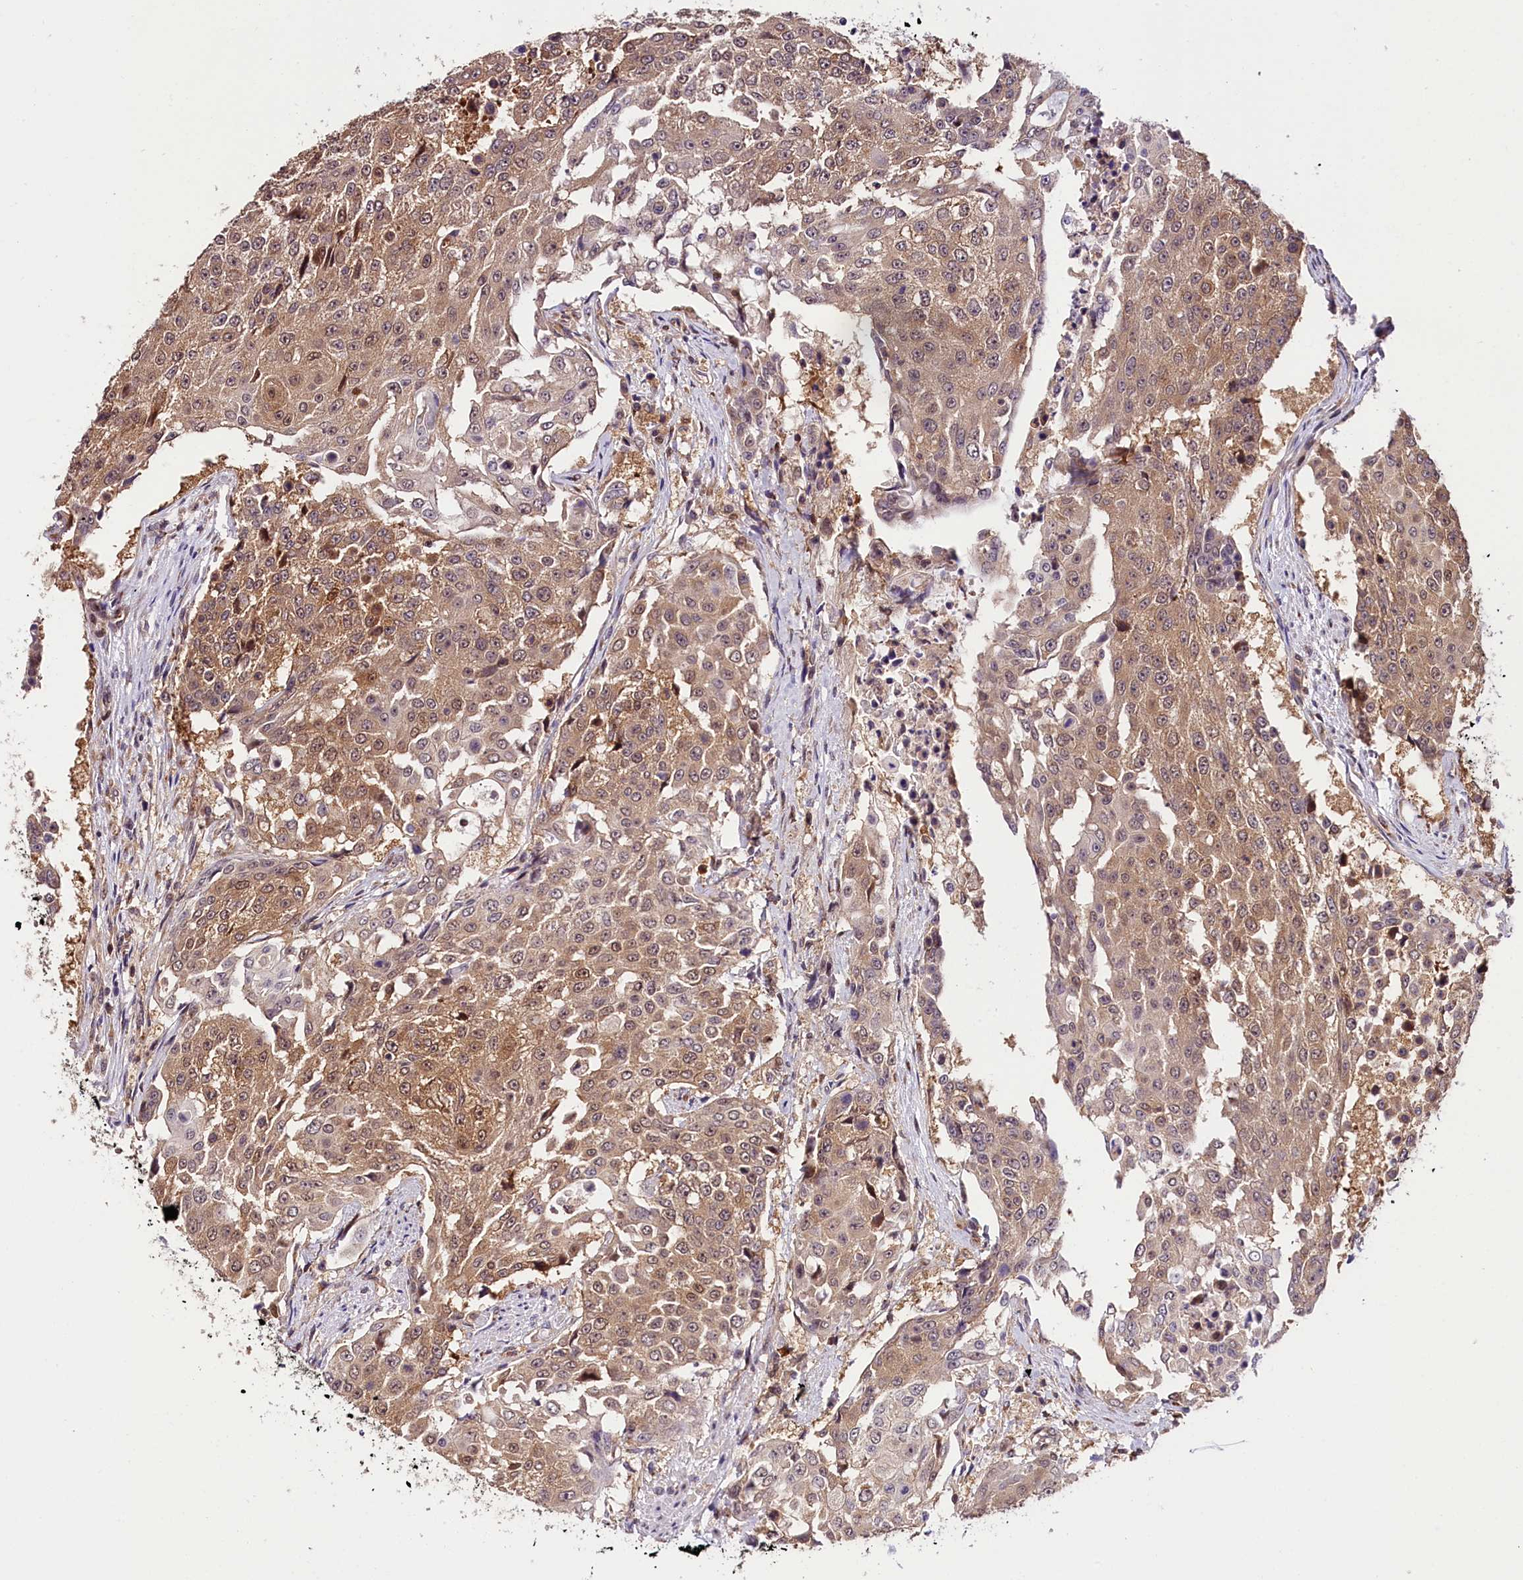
{"staining": {"intensity": "weak", "quantity": "25%-75%", "location": "cytoplasmic/membranous,nuclear"}, "tissue": "urothelial cancer", "cell_type": "Tumor cells", "image_type": "cancer", "snomed": [{"axis": "morphology", "description": "Urothelial carcinoma, High grade"}, {"axis": "topography", "description": "Urinary bladder"}], "caption": "The immunohistochemical stain shows weak cytoplasmic/membranous and nuclear expression in tumor cells of urothelial cancer tissue.", "gene": "CHORDC1", "patient": {"sex": "female", "age": 63}}